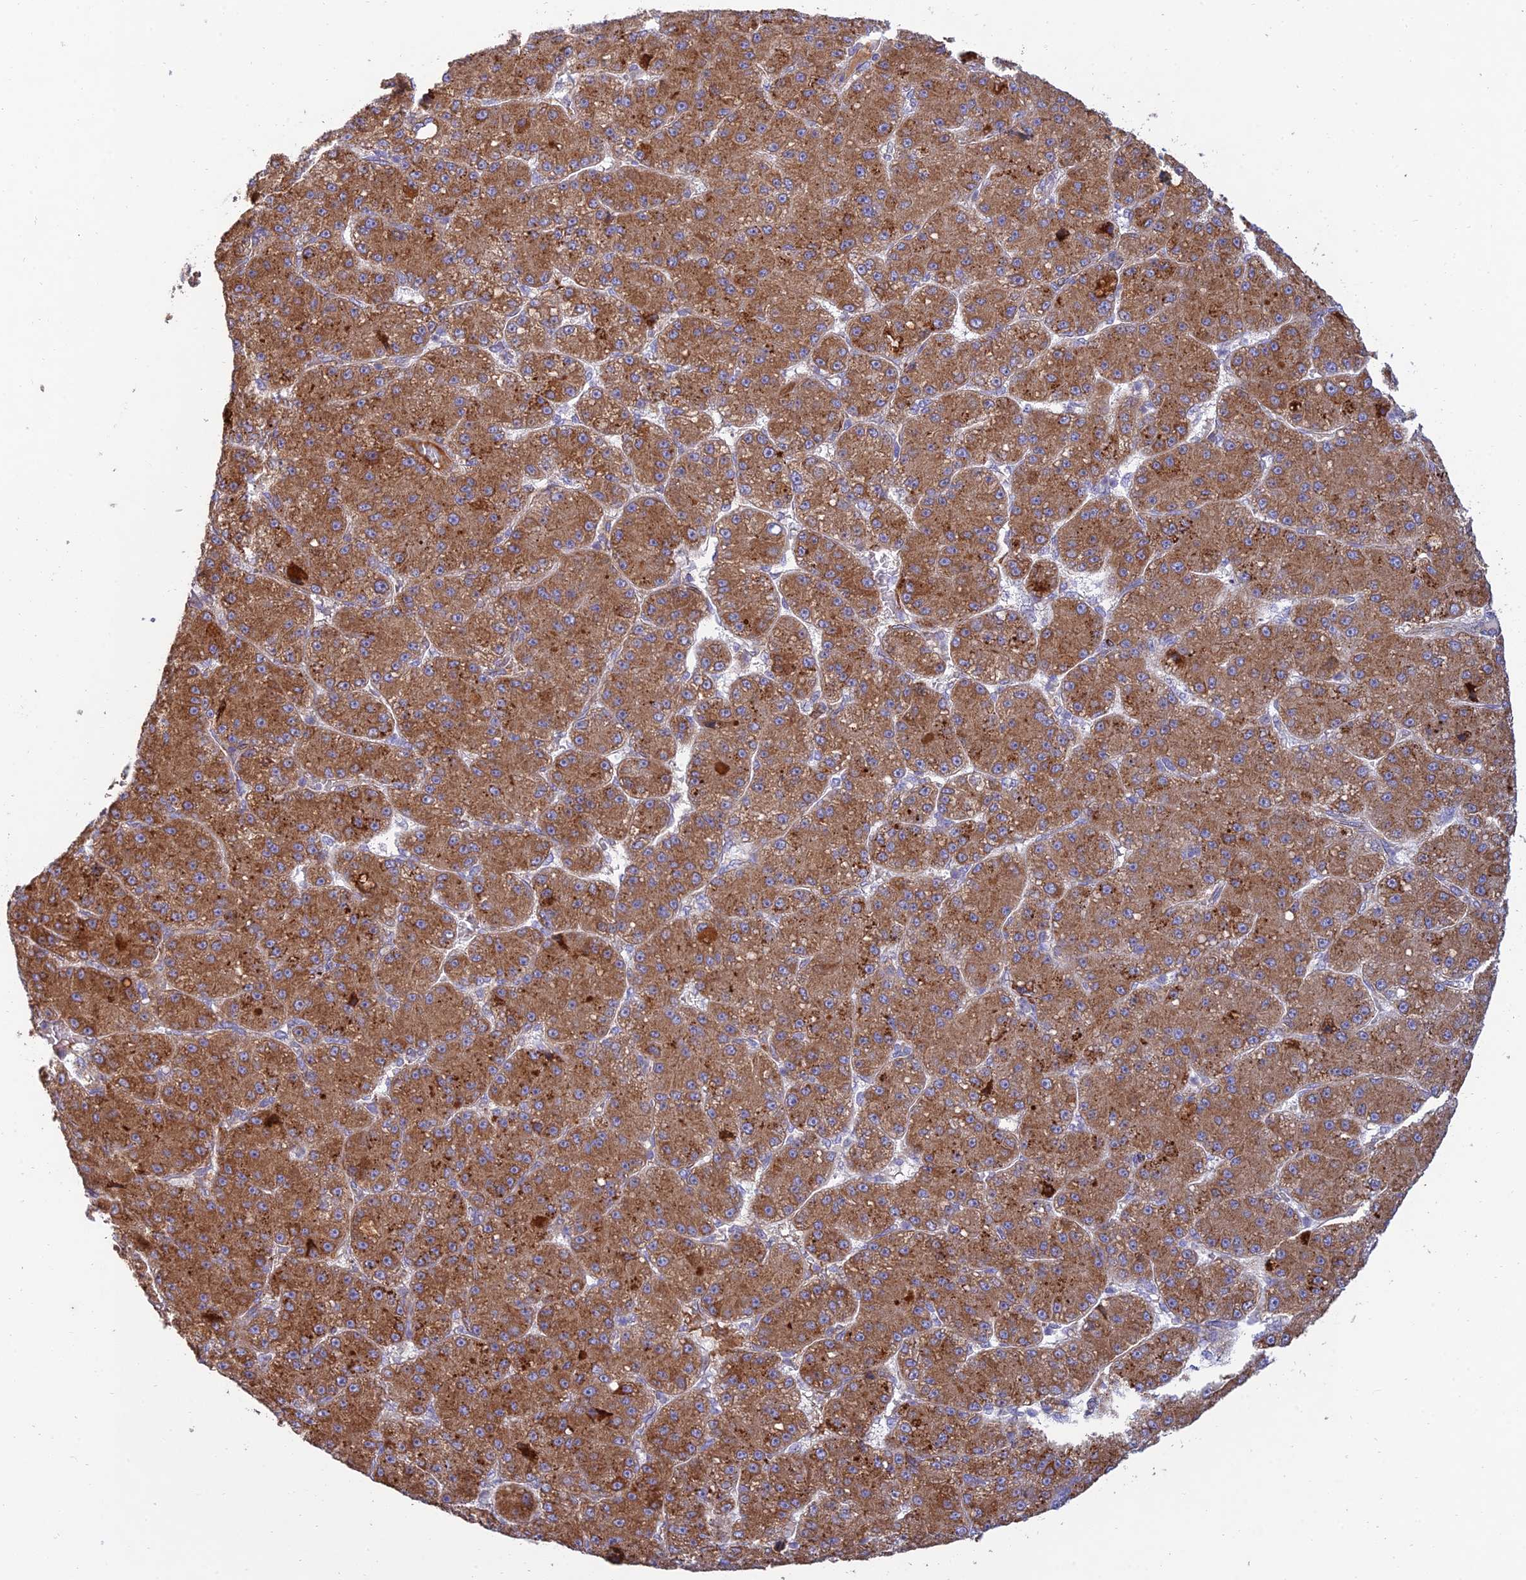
{"staining": {"intensity": "moderate", "quantity": ">75%", "location": "cytoplasmic/membranous"}, "tissue": "liver cancer", "cell_type": "Tumor cells", "image_type": "cancer", "snomed": [{"axis": "morphology", "description": "Carcinoma, Hepatocellular, NOS"}, {"axis": "topography", "description": "Liver"}], "caption": "This micrograph displays immunohistochemistry (IHC) staining of liver hepatocellular carcinoma, with medium moderate cytoplasmic/membranous staining in about >75% of tumor cells.", "gene": "RCN3", "patient": {"sex": "male", "age": 67}}